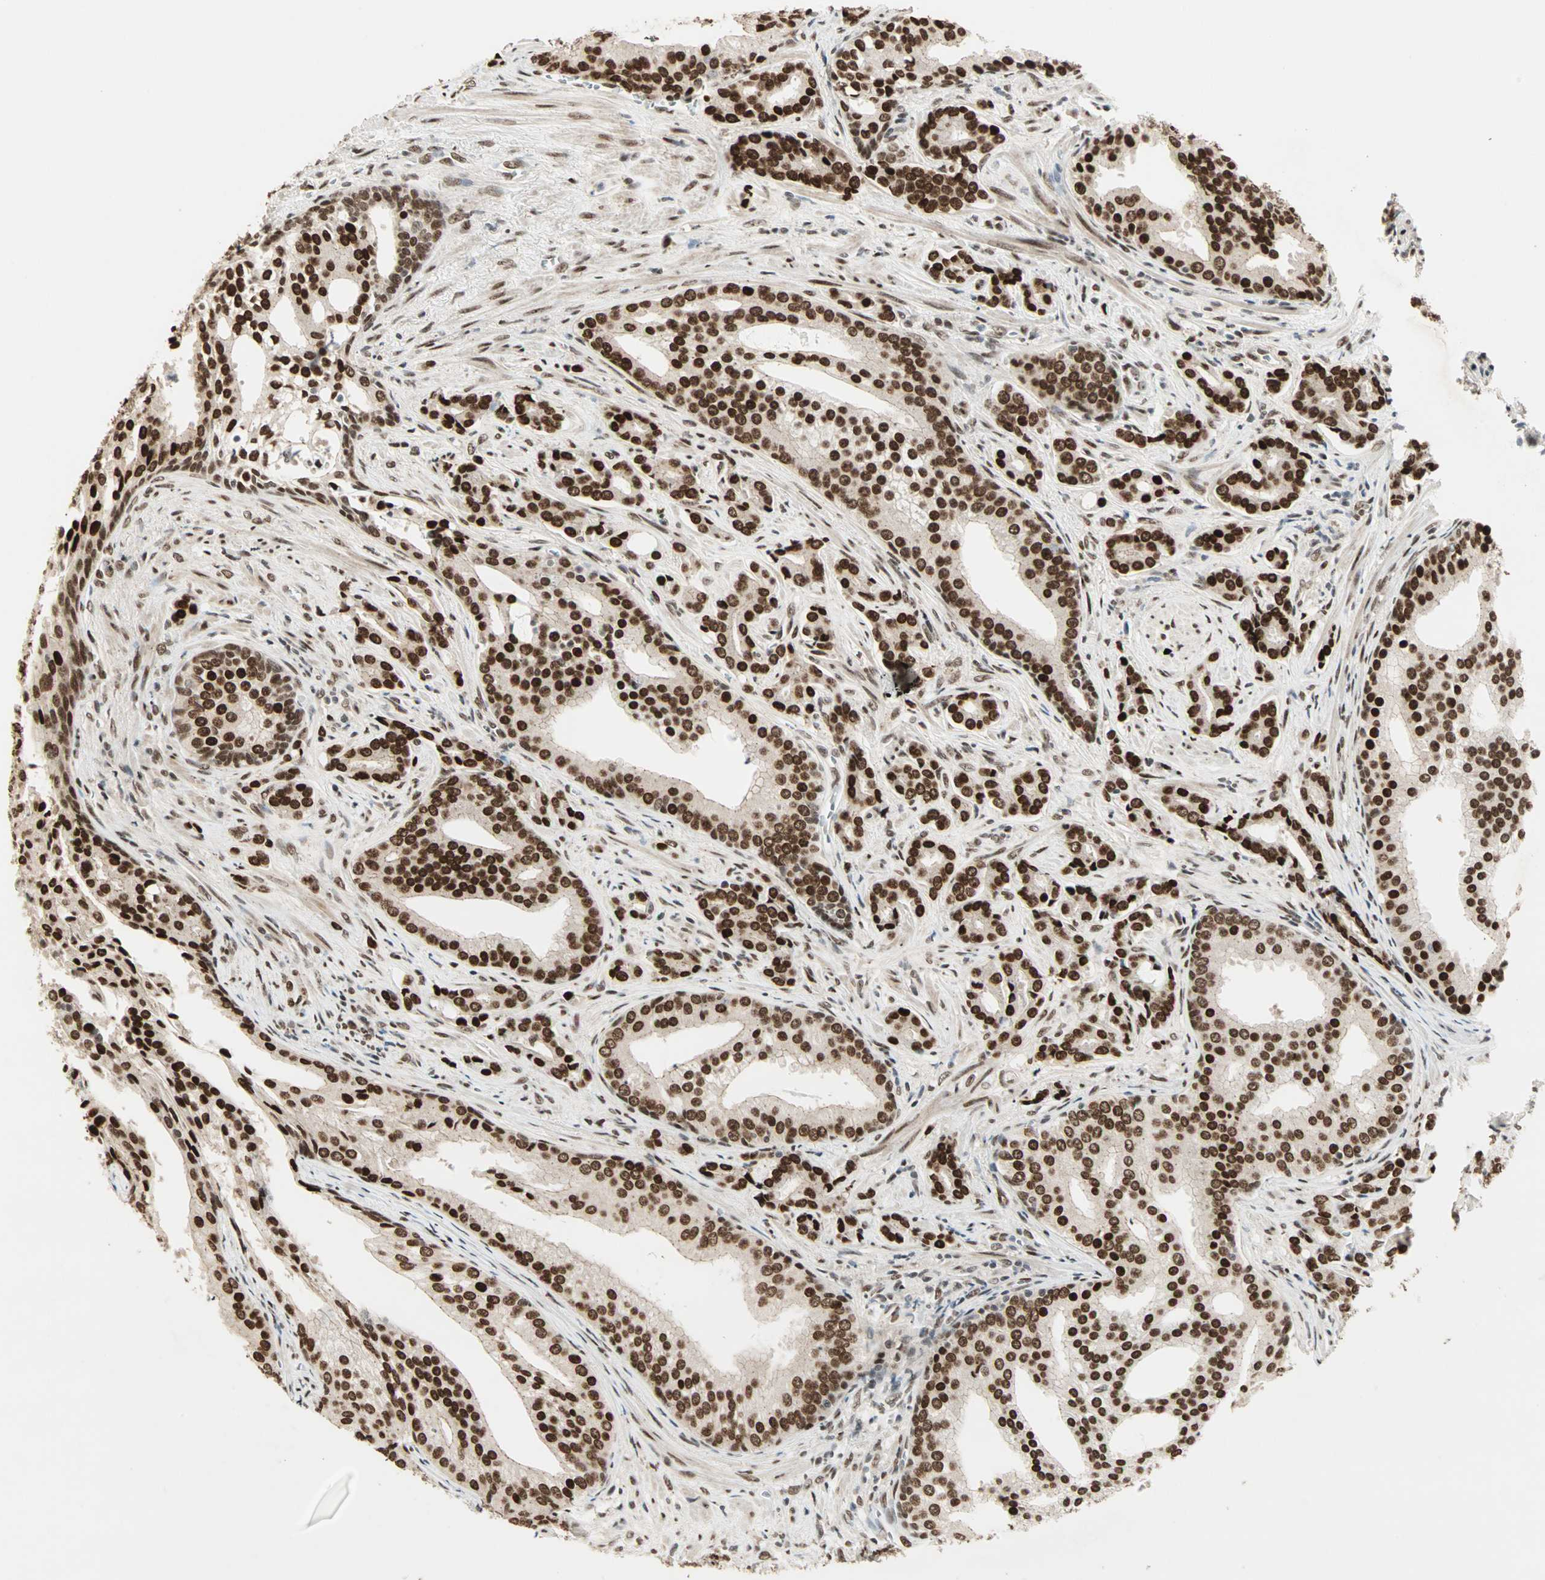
{"staining": {"intensity": "strong", "quantity": ">75%", "location": "nuclear"}, "tissue": "prostate cancer", "cell_type": "Tumor cells", "image_type": "cancer", "snomed": [{"axis": "morphology", "description": "Adenocarcinoma, Low grade"}, {"axis": "topography", "description": "Prostate"}], "caption": "Protein staining reveals strong nuclear positivity in approximately >75% of tumor cells in prostate adenocarcinoma (low-grade).", "gene": "BLM", "patient": {"sex": "male", "age": 58}}